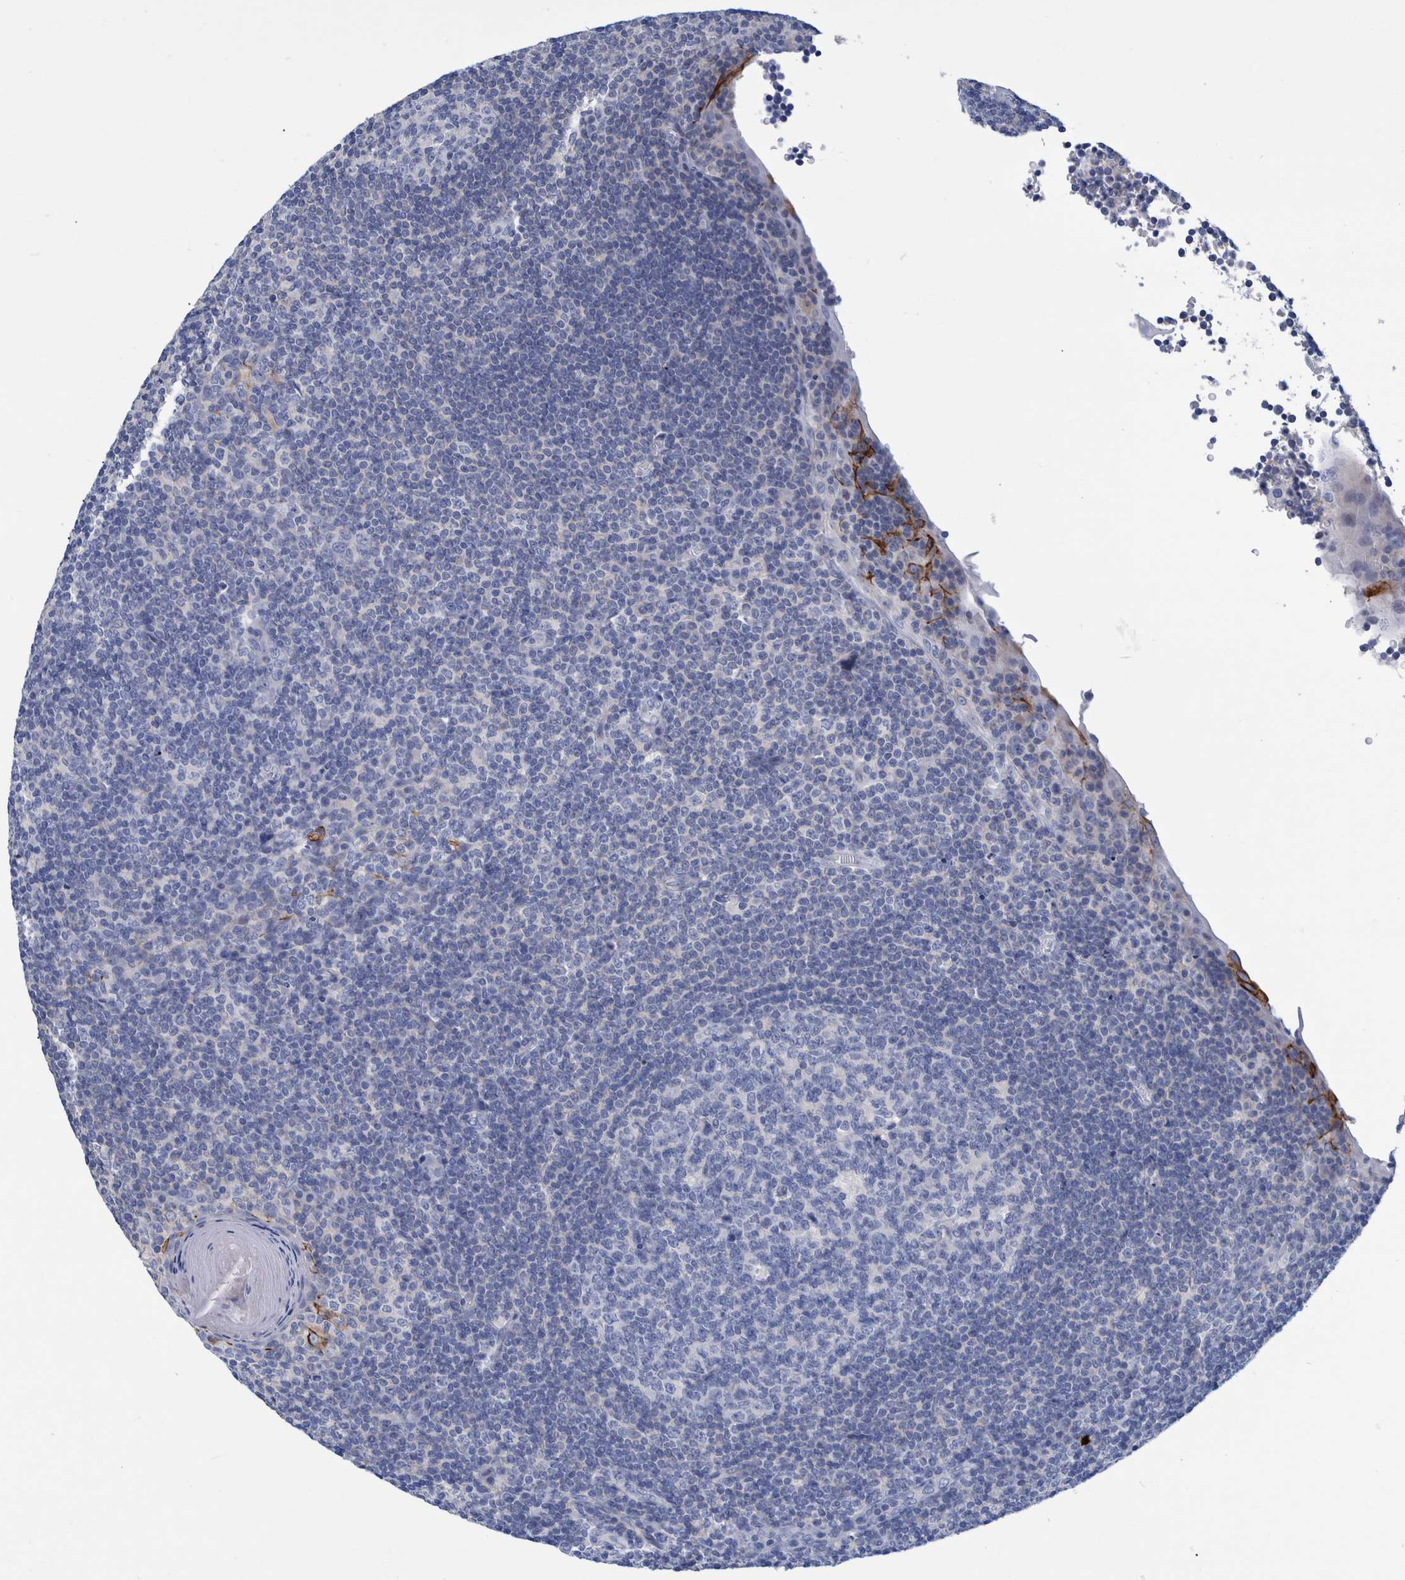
{"staining": {"intensity": "negative", "quantity": "none", "location": "none"}, "tissue": "tonsil", "cell_type": "Germinal center cells", "image_type": "normal", "snomed": [{"axis": "morphology", "description": "Normal tissue, NOS"}, {"axis": "topography", "description": "Tonsil"}], "caption": "This is an immunohistochemistry (IHC) photomicrograph of benign human tonsil. There is no staining in germinal center cells.", "gene": "MKS1", "patient": {"sex": "male", "age": 37}}